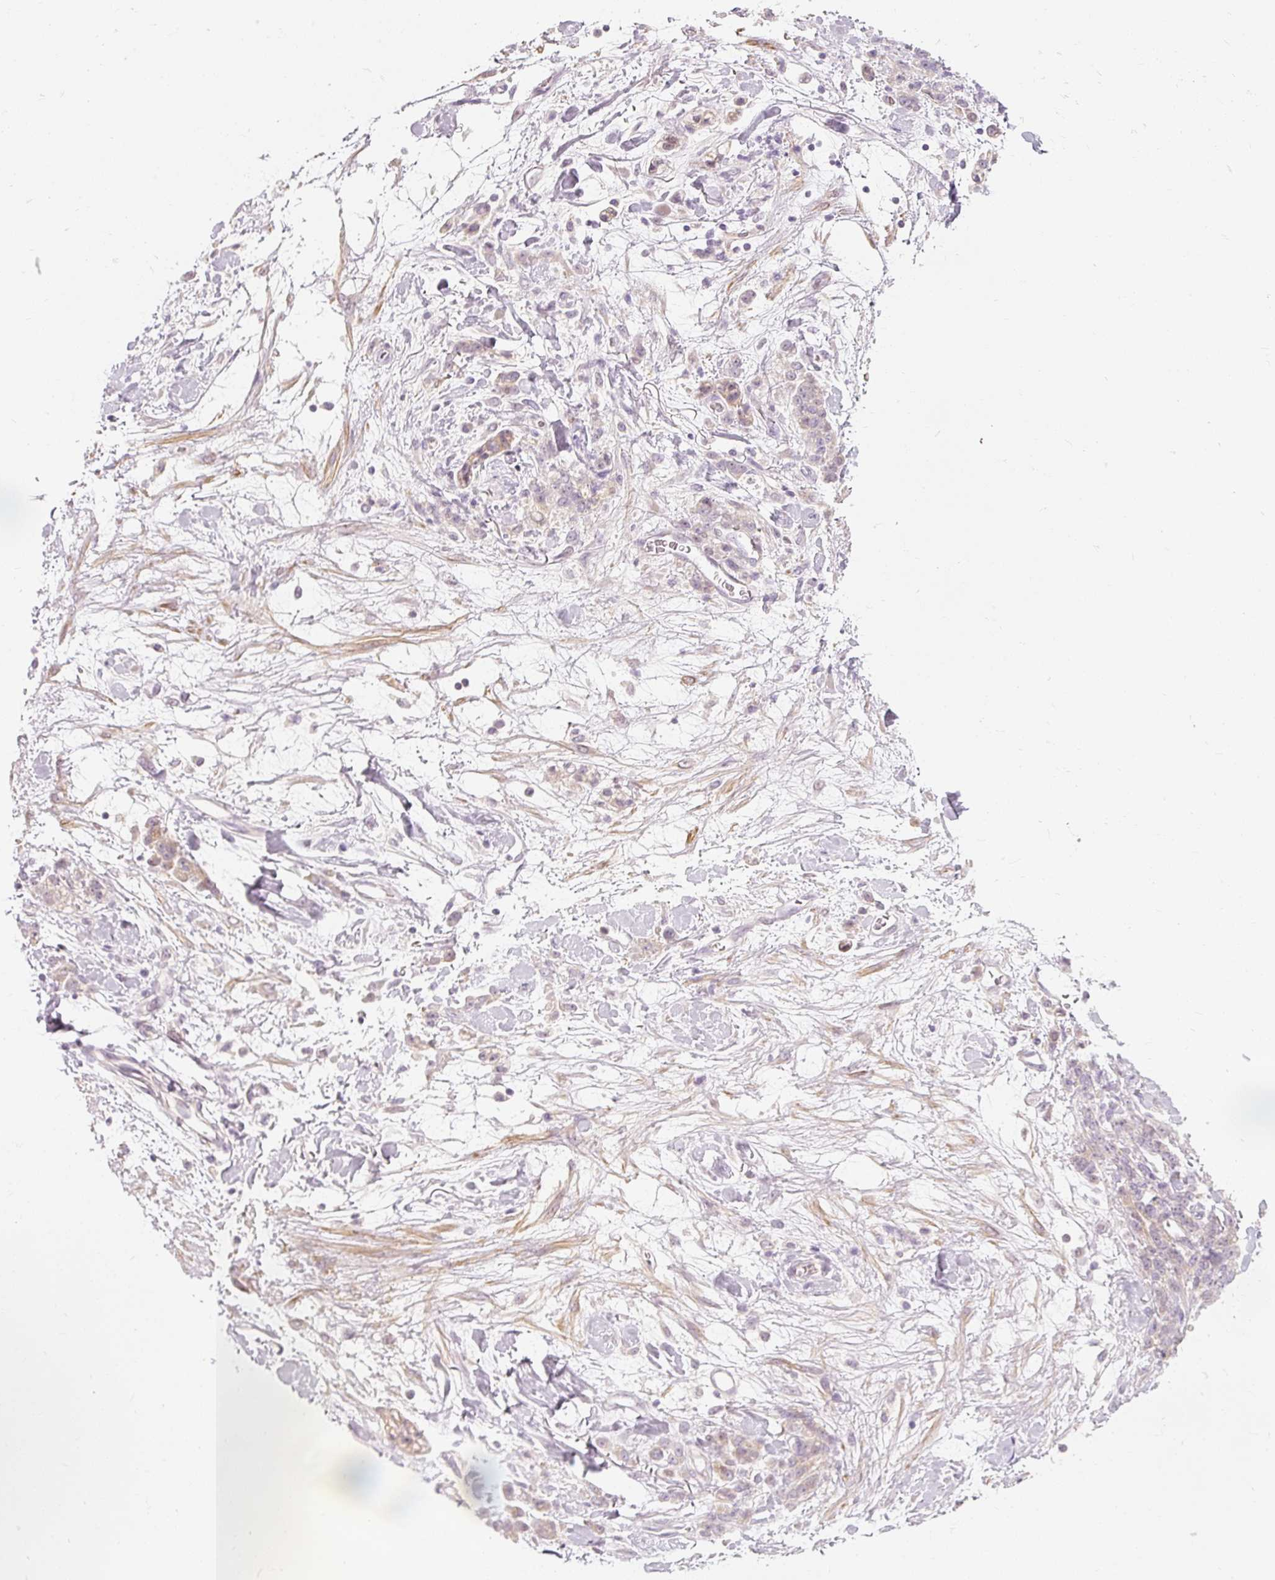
{"staining": {"intensity": "negative", "quantity": "none", "location": "none"}, "tissue": "stomach cancer", "cell_type": "Tumor cells", "image_type": "cancer", "snomed": [{"axis": "morphology", "description": "Normal tissue, NOS"}, {"axis": "morphology", "description": "Adenocarcinoma, NOS"}, {"axis": "topography", "description": "Stomach"}], "caption": "This is a photomicrograph of immunohistochemistry staining of stomach adenocarcinoma, which shows no staining in tumor cells.", "gene": "CAPN3", "patient": {"sex": "male", "age": 82}}